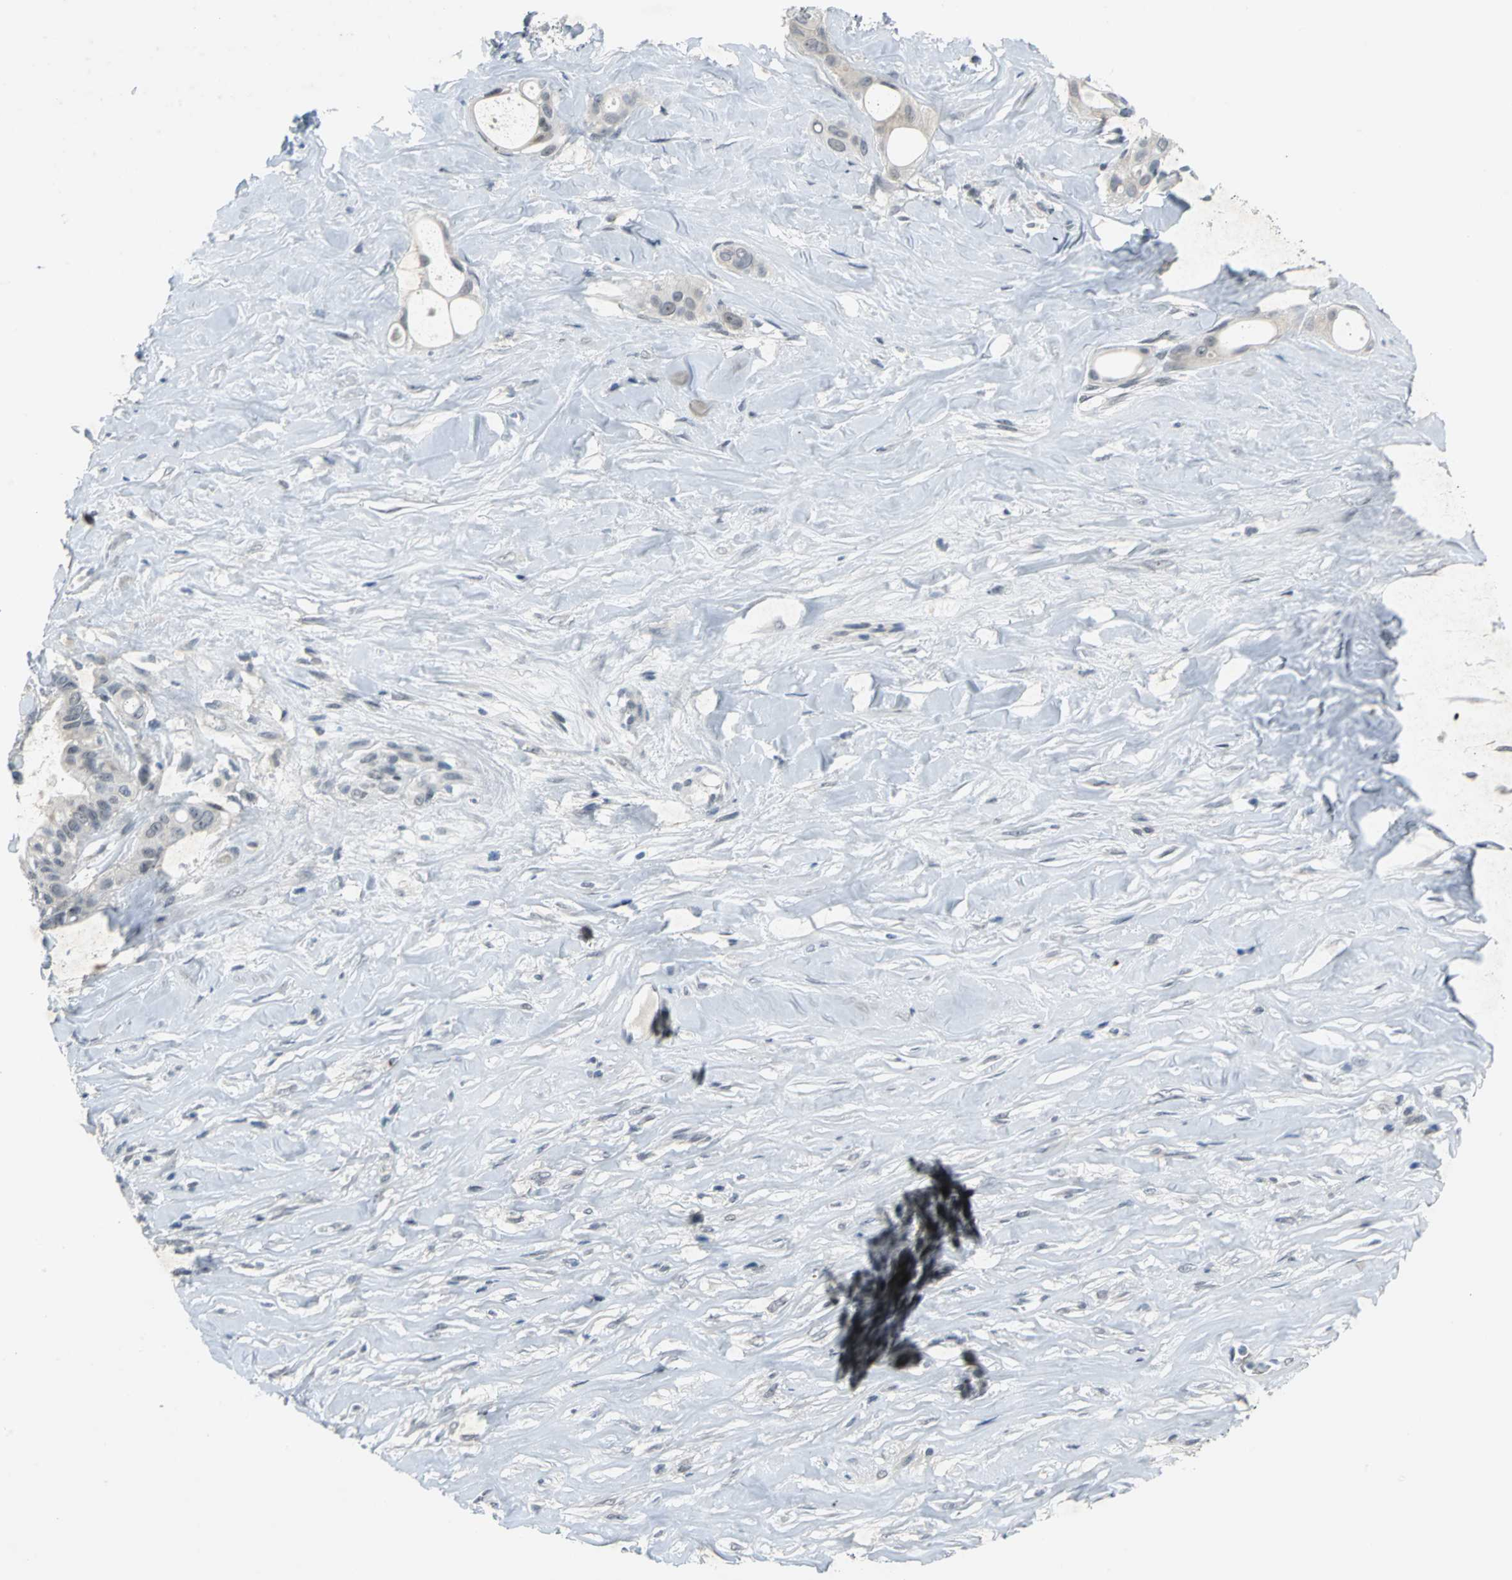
{"staining": {"intensity": "weak", "quantity": "<25%", "location": "nuclear"}, "tissue": "liver cancer", "cell_type": "Tumor cells", "image_type": "cancer", "snomed": [{"axis": "morphology", "description": "Cholangiocarcinoma"}, {"axis": "topography", "description": "Liver"}], "caption": "Liver cholangiocarcinoma stained for a protein using IHC shows no staining tumor cells.", "gene": "GLI3", "patient": {"sex": "female", "age": 67}}